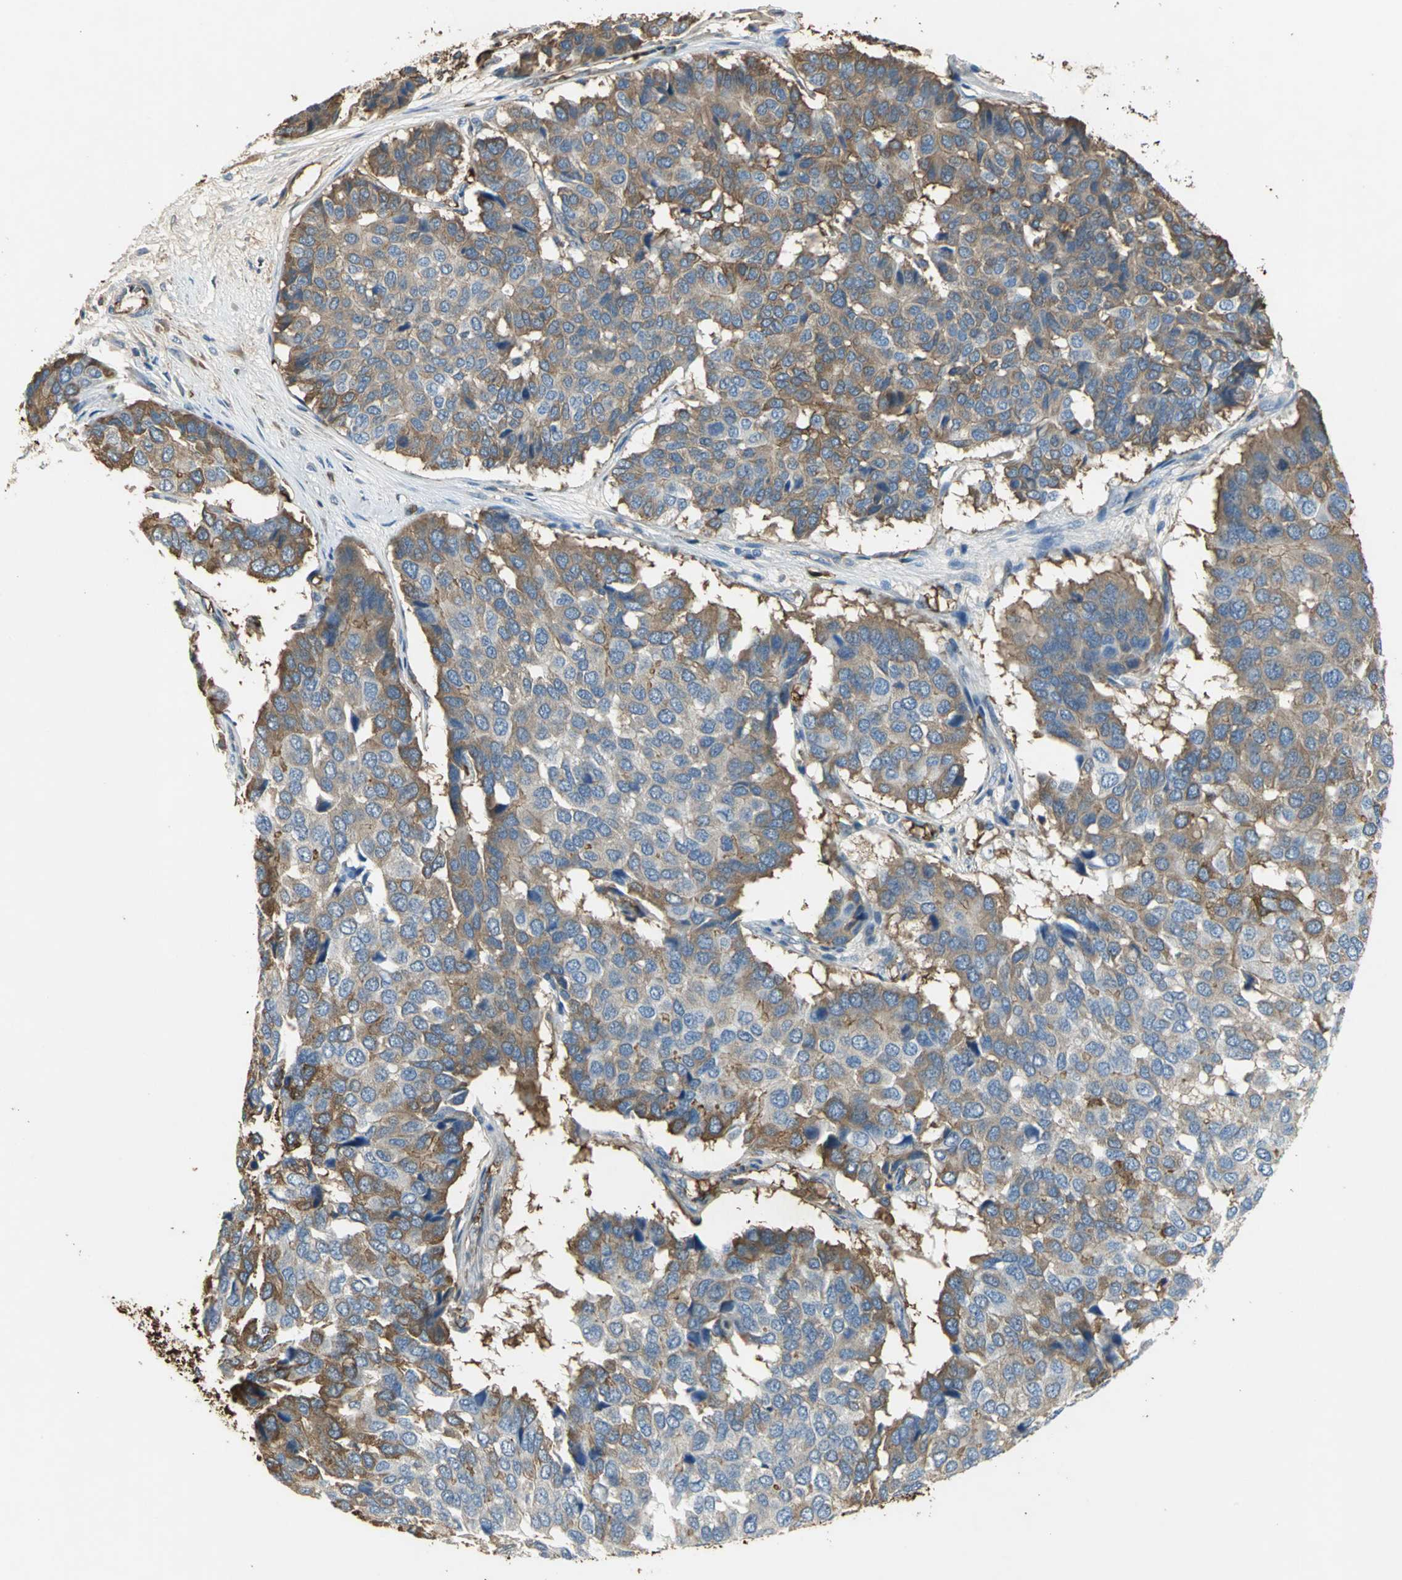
{"staining": {"intensity": "strong", "quantity": ">75%", "location": "cytoplasmic/membranous"}, "tissue": "pancreatic cancer", "cell_type": "Tumor cells", "image_type": "cancer", "snomed": [{"axis": "morphology", "description": "Adenocarcinoma, NOS"}, {"axis": "topography", "description": "Pancreas"}], "caption": "A high-resolution histopathology image shows immunohistochemistry (IHC) staining of pancreatic cancer (adenocarcinoma), which exhibits strong cytoplasmic/membranous positivity in approximately >75% of tumor cells. (brown staining indicates protein expression, while blue staining denotes nuclei).", "gene": "TREM1", "patient": {"sex": "male", "age": 50}}